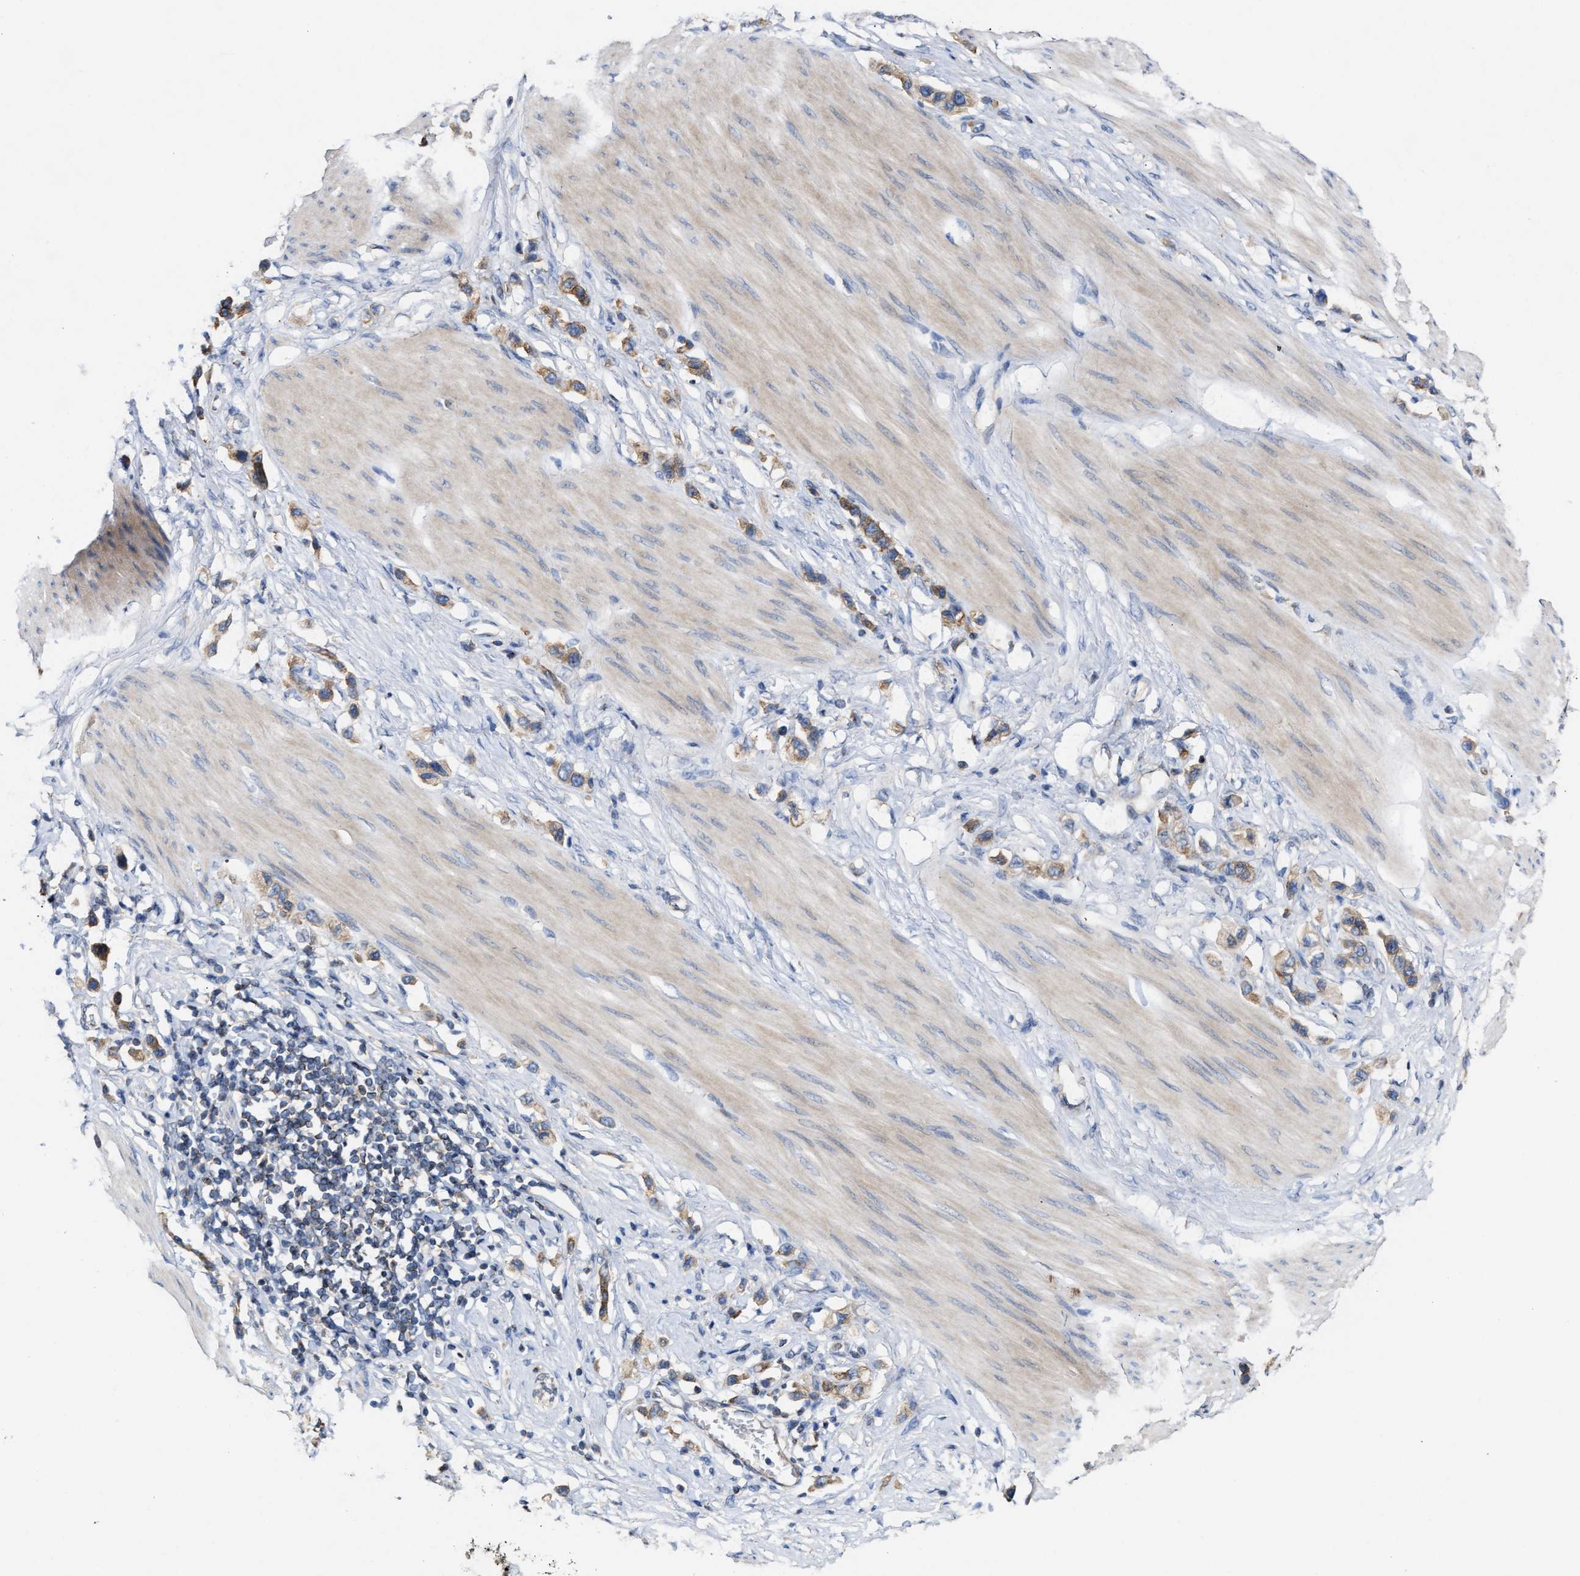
{"staining": {"intensity": "moderate", "quantity": ">75%", "location": "cytoplasmic/membranous"}, "tissue": "stomach cancer", "cell_type": "Tumor cells", "image_type": "cancer", "snomed": [{"axis": "morphology", "description": "Adenocarcinoma, NOS"}, {"axis": "topography", "description": "Stomach"}], "caption": "Immunohistochemical staining of stomach adenocarcinoma shows moderate cytoplasmic/membranous protein expression in approximately >75% of tumor cells.", "gene": "BBLN", "patient": {"sex": "female", "age": 65}}